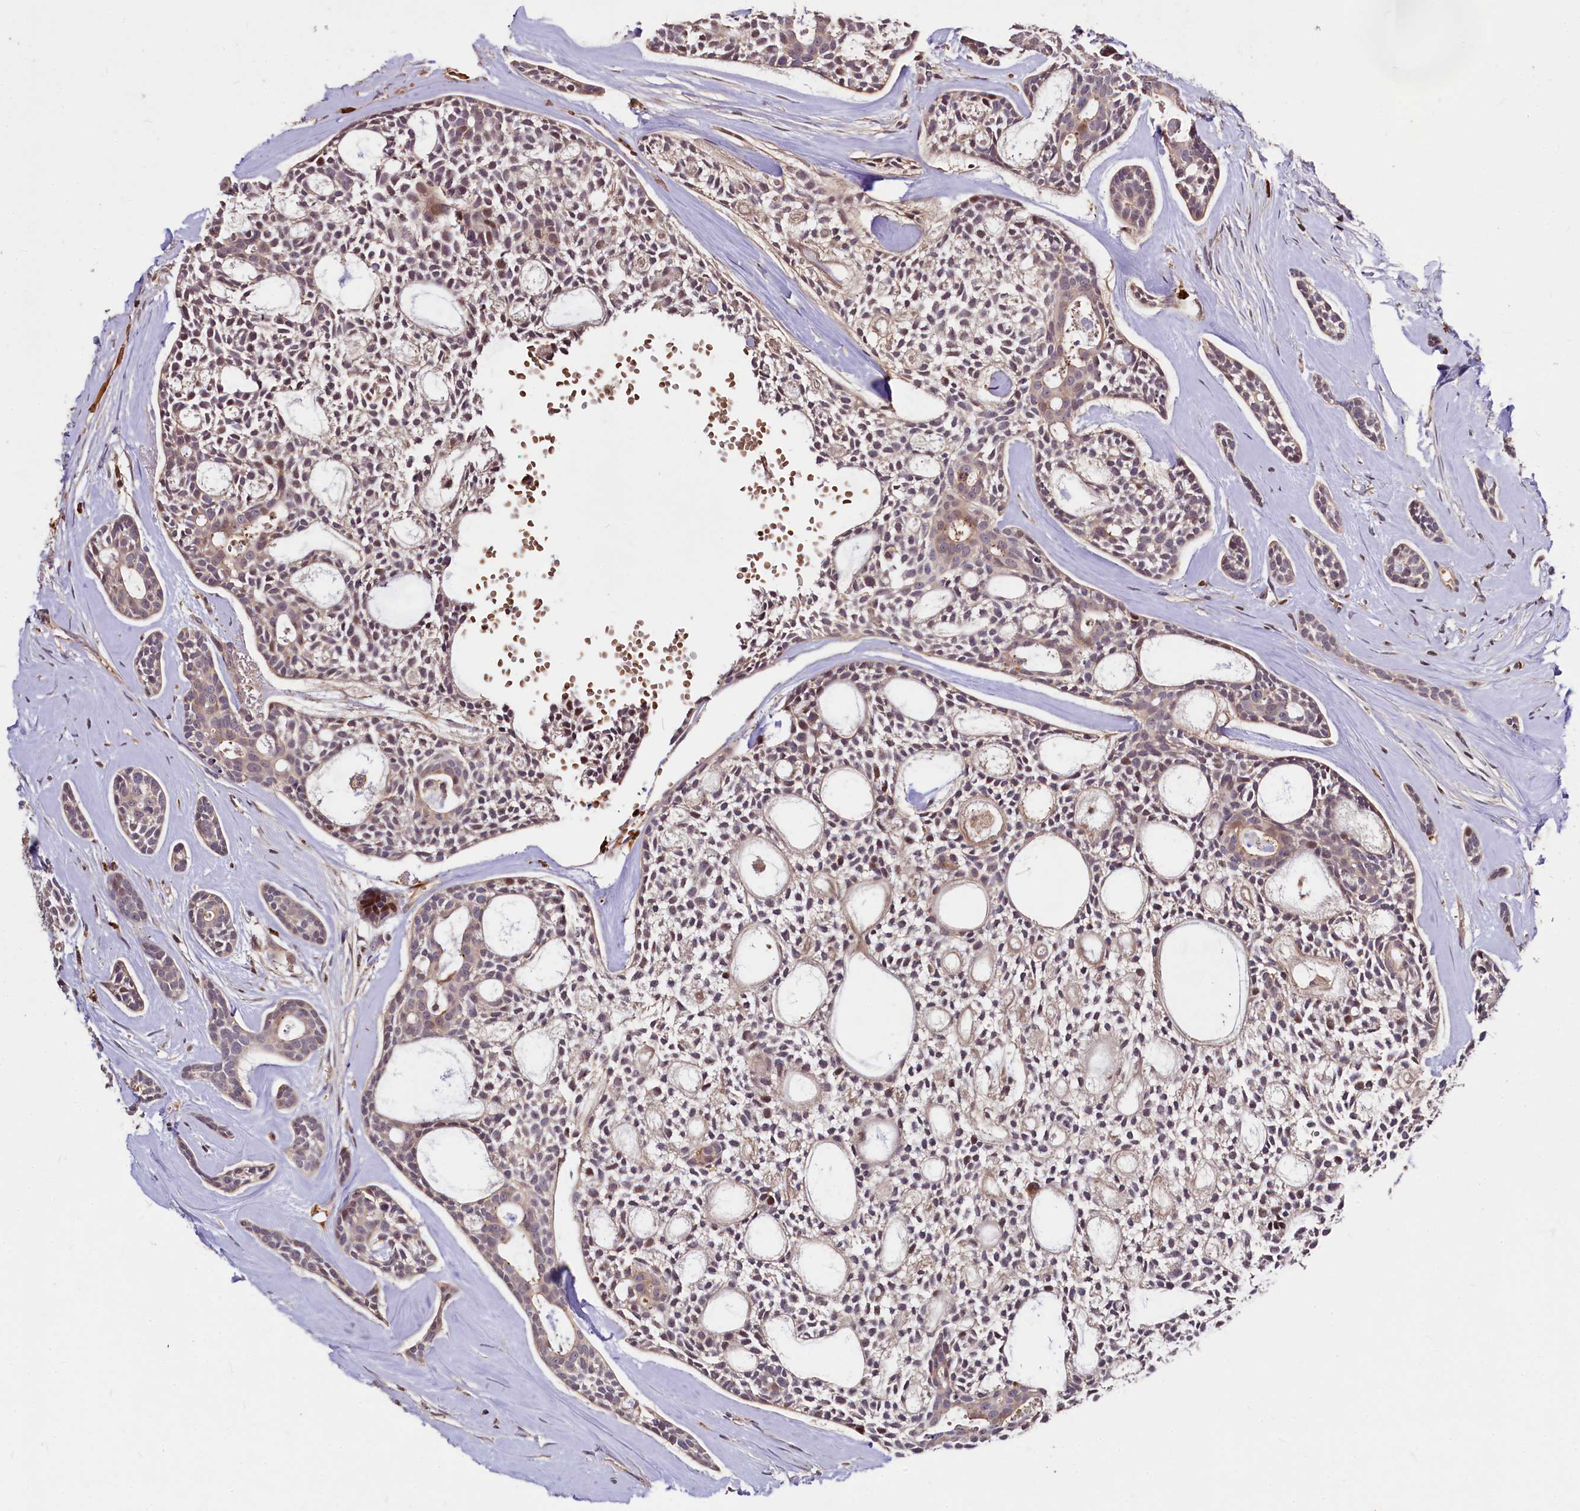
{"staining": {"intensity": "weak", "quantity": ">75%", "location": "cytoplasmic/membranous"}, "tissue": "head and neck cancer", "cell_type": "Tumor cells", "image_type": "cancer", "snomed": [{"axis": "morphology", "description": "Adenocarcinoma, NOS"}, {"axis": "topography", "description": "Subcutis"}, {"axis": "topography", "description": "Head-Neck"}], "caption": "Immunohistochemical staining of human adenocarcinoma (head and neck) shows weak cytoplasmic/membranous protein expression in approximately >75% of tumor cells.", "gene": "ATG101", "patient": {"sex": "female", "age": 73}}